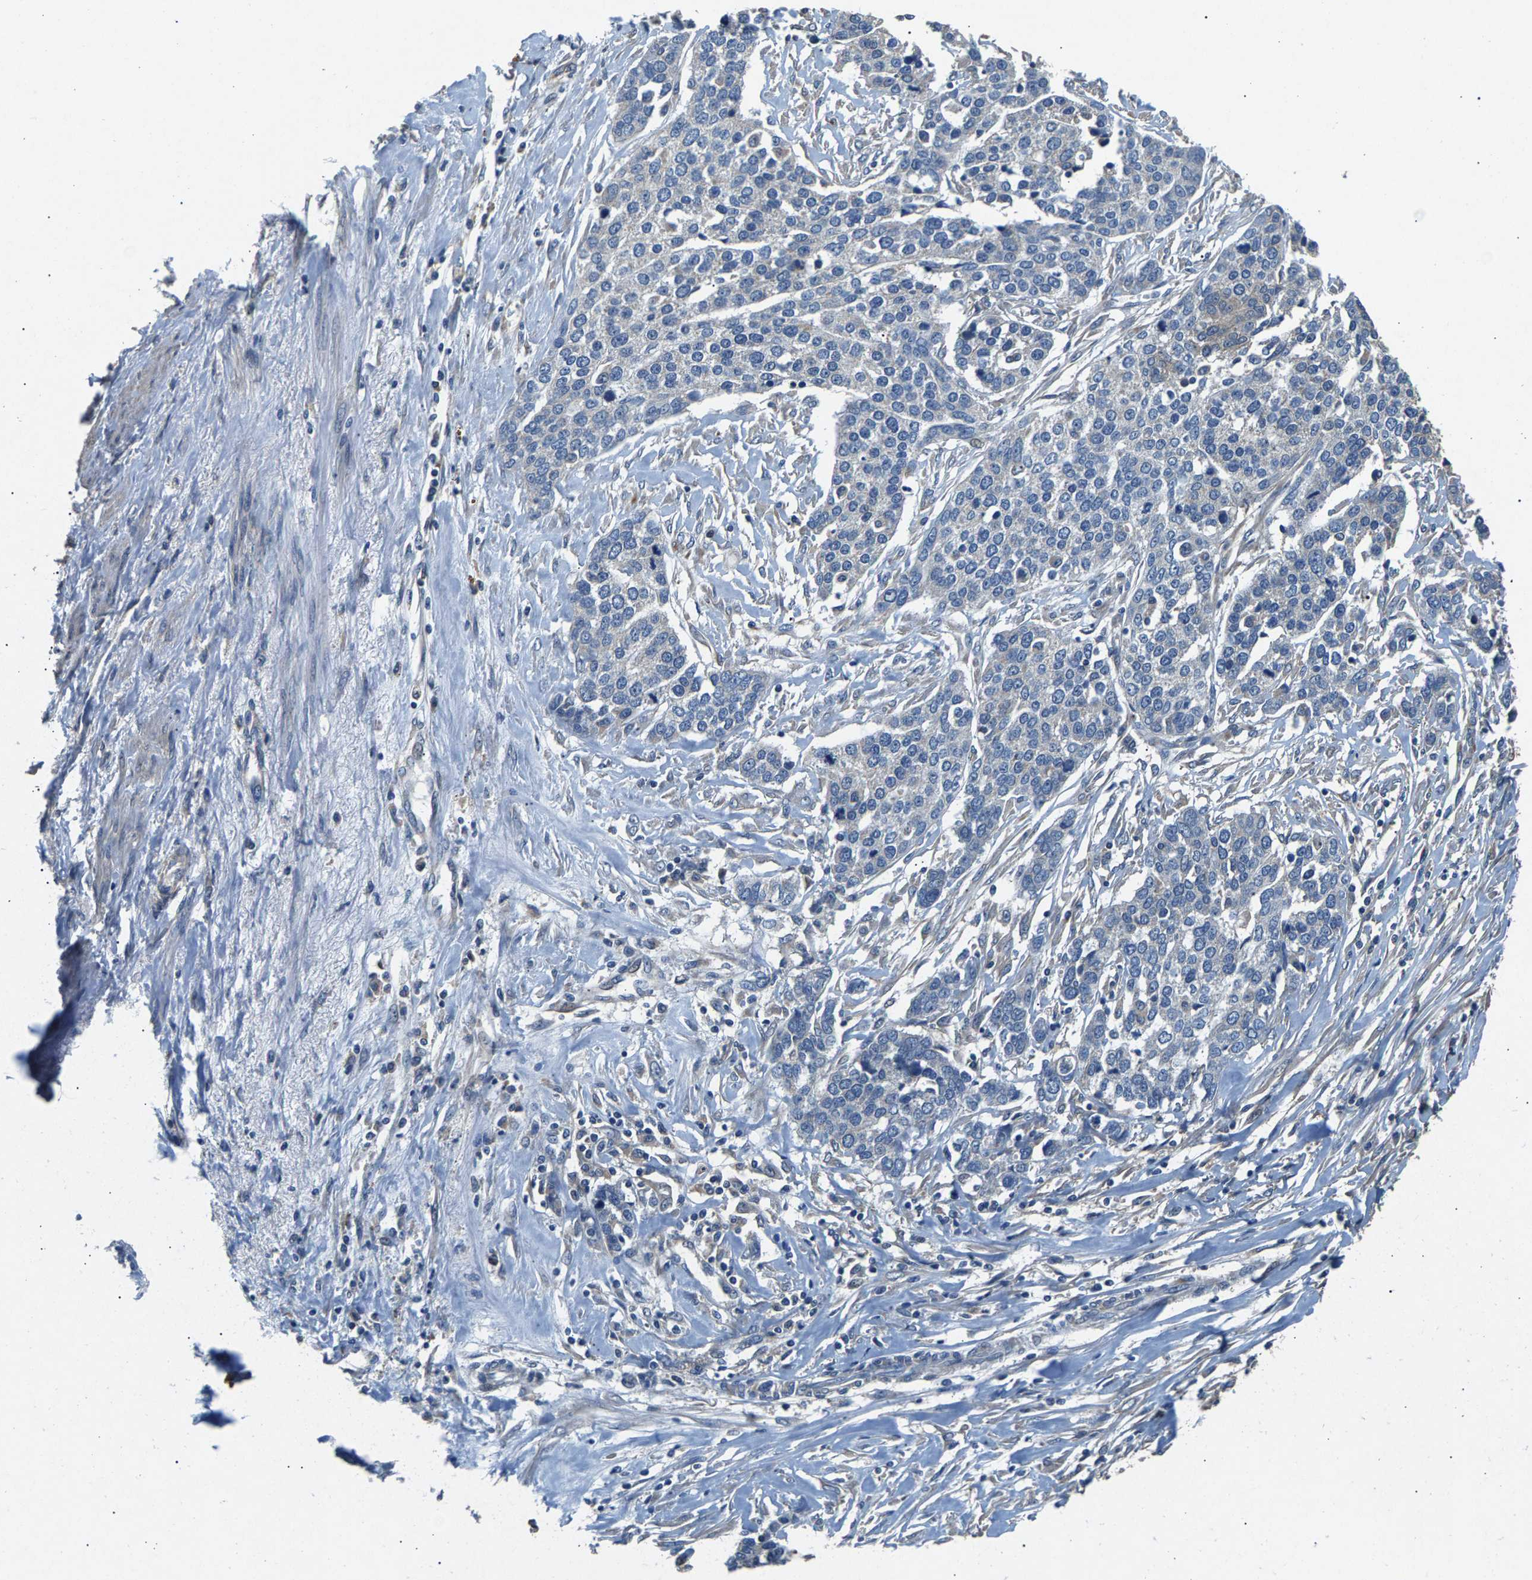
{"staining": {"intensity": "negative", "quantity": "none", "location": "none"}, "tissue": "ovarian cancer", "cell_type": "Tumor cells", "image_type": "cancer", "snomed": [{"axis": "morphology", "description": "Cystadenocarcinoma, serous, NOS"}, {"axis": "topography", "description": "Ovary"}], "caption": "Immunohistochemistry (IHC) histopathology image of ovarian cancer stained for a protein (brown), which displays no staining in tumor cells.", "gene": "NT5C", "patient": {"sex": "female", "age": 44}}